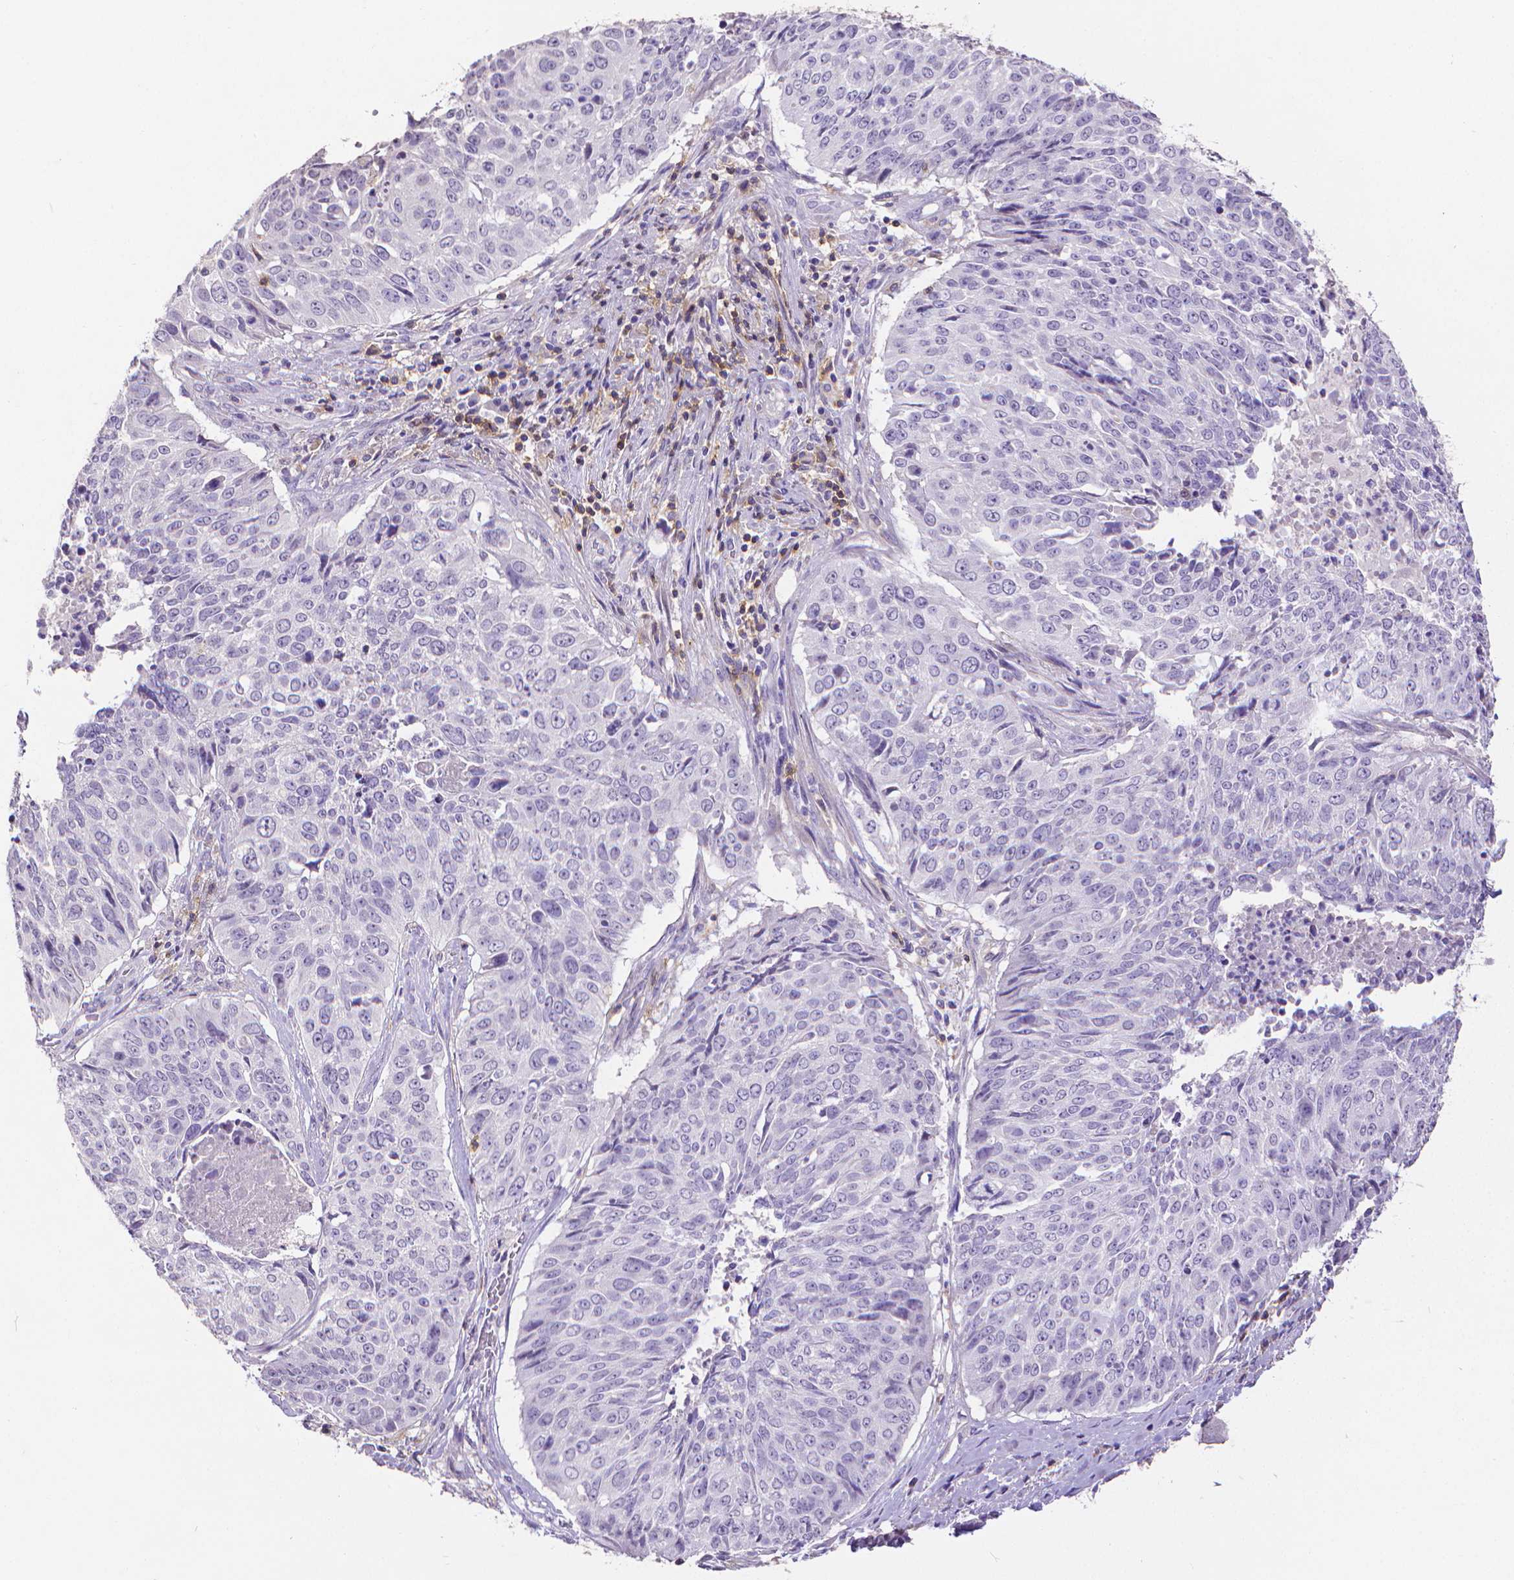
{"staining": {"intensity": "negative", "quantity": "none", "location": "none"}, "tissue": "lung cancer", "cell_type": "Tumor cells", "image_type": "cancer", "snomed": [{"axis": "morphology", "description": "Normal tissue, NOS"}, {"axis": "morphology", "description": "Squamous cell carcinoma, NOS"}, {"axis": "topography", "description": "Bronchus"}, {"axis": "topography", "description": "Lung"}], "caption": "Immunohistochemical staining of human lung squamous cell carcinoma reveals no significant expression in tumor cells. The staining is performed using DAB (3,3'-diaminobenzidine) brown chromogen with nuclei counter-stained in using hematoxylin.", "gene": "CD4", "patient": {"sex": "male", "age": 64}}